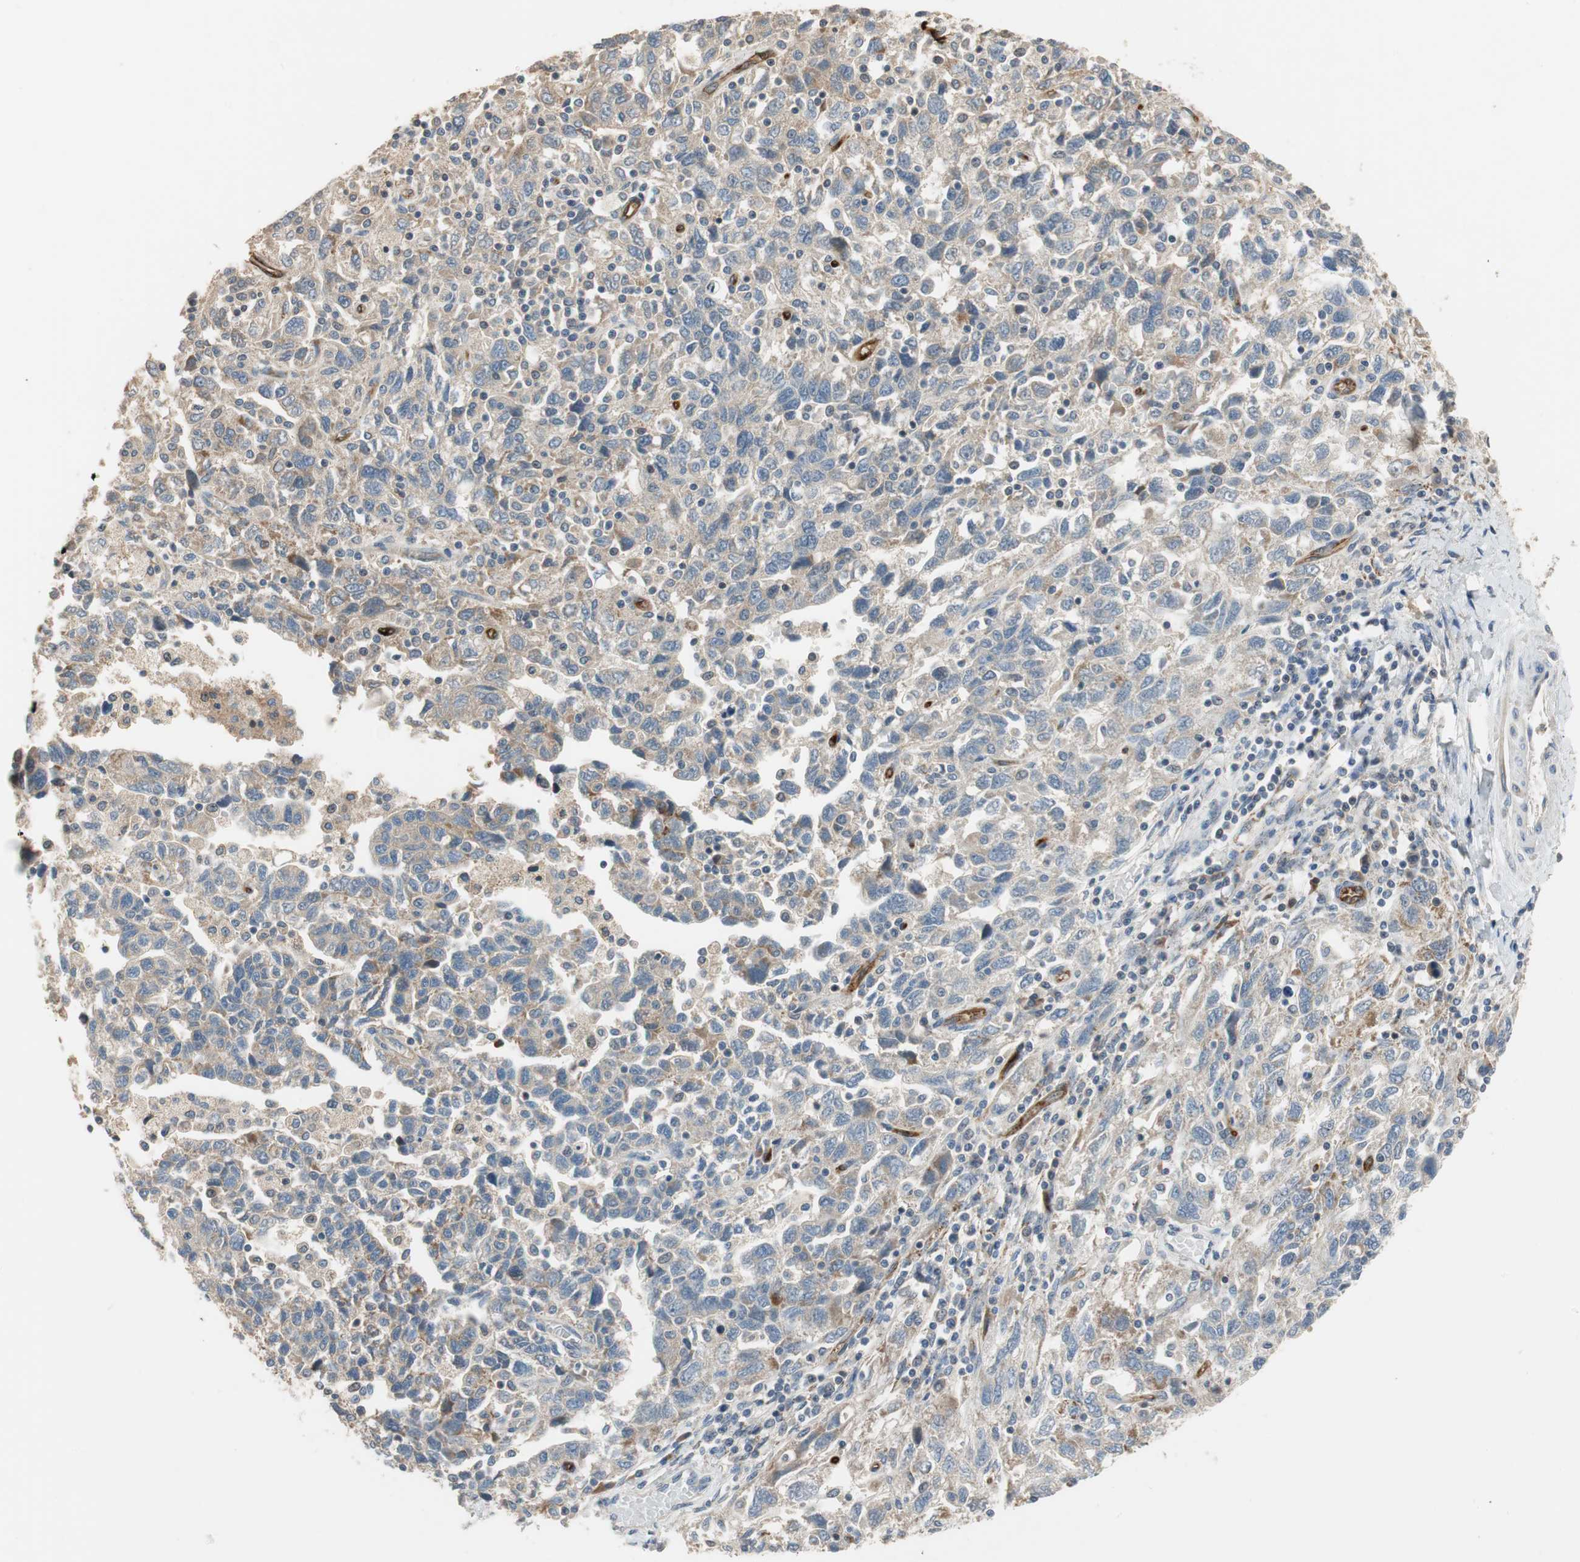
{"staining": {"intensity": "negative", "quantity": "none", "location": "none"}, "tissue": "ovarian cancer", "cell_type": "Tumor cells", "image_type": "cancer", "snomed": [{"axis": "morphology", "description": "Carcinoma, NOS"}, {"axis": "morphology", "description": "Cystadenocarcinoma, serous, NOS"}, {"axis": "topography", "description": "Ovary"}], "caption": "Human ovarian carcinoma stained for a protein using immunohistochemistry exhibits no staining in tumor cells.", "gene": "ALPL", "patient": {"sex": "female", "age": 69}}